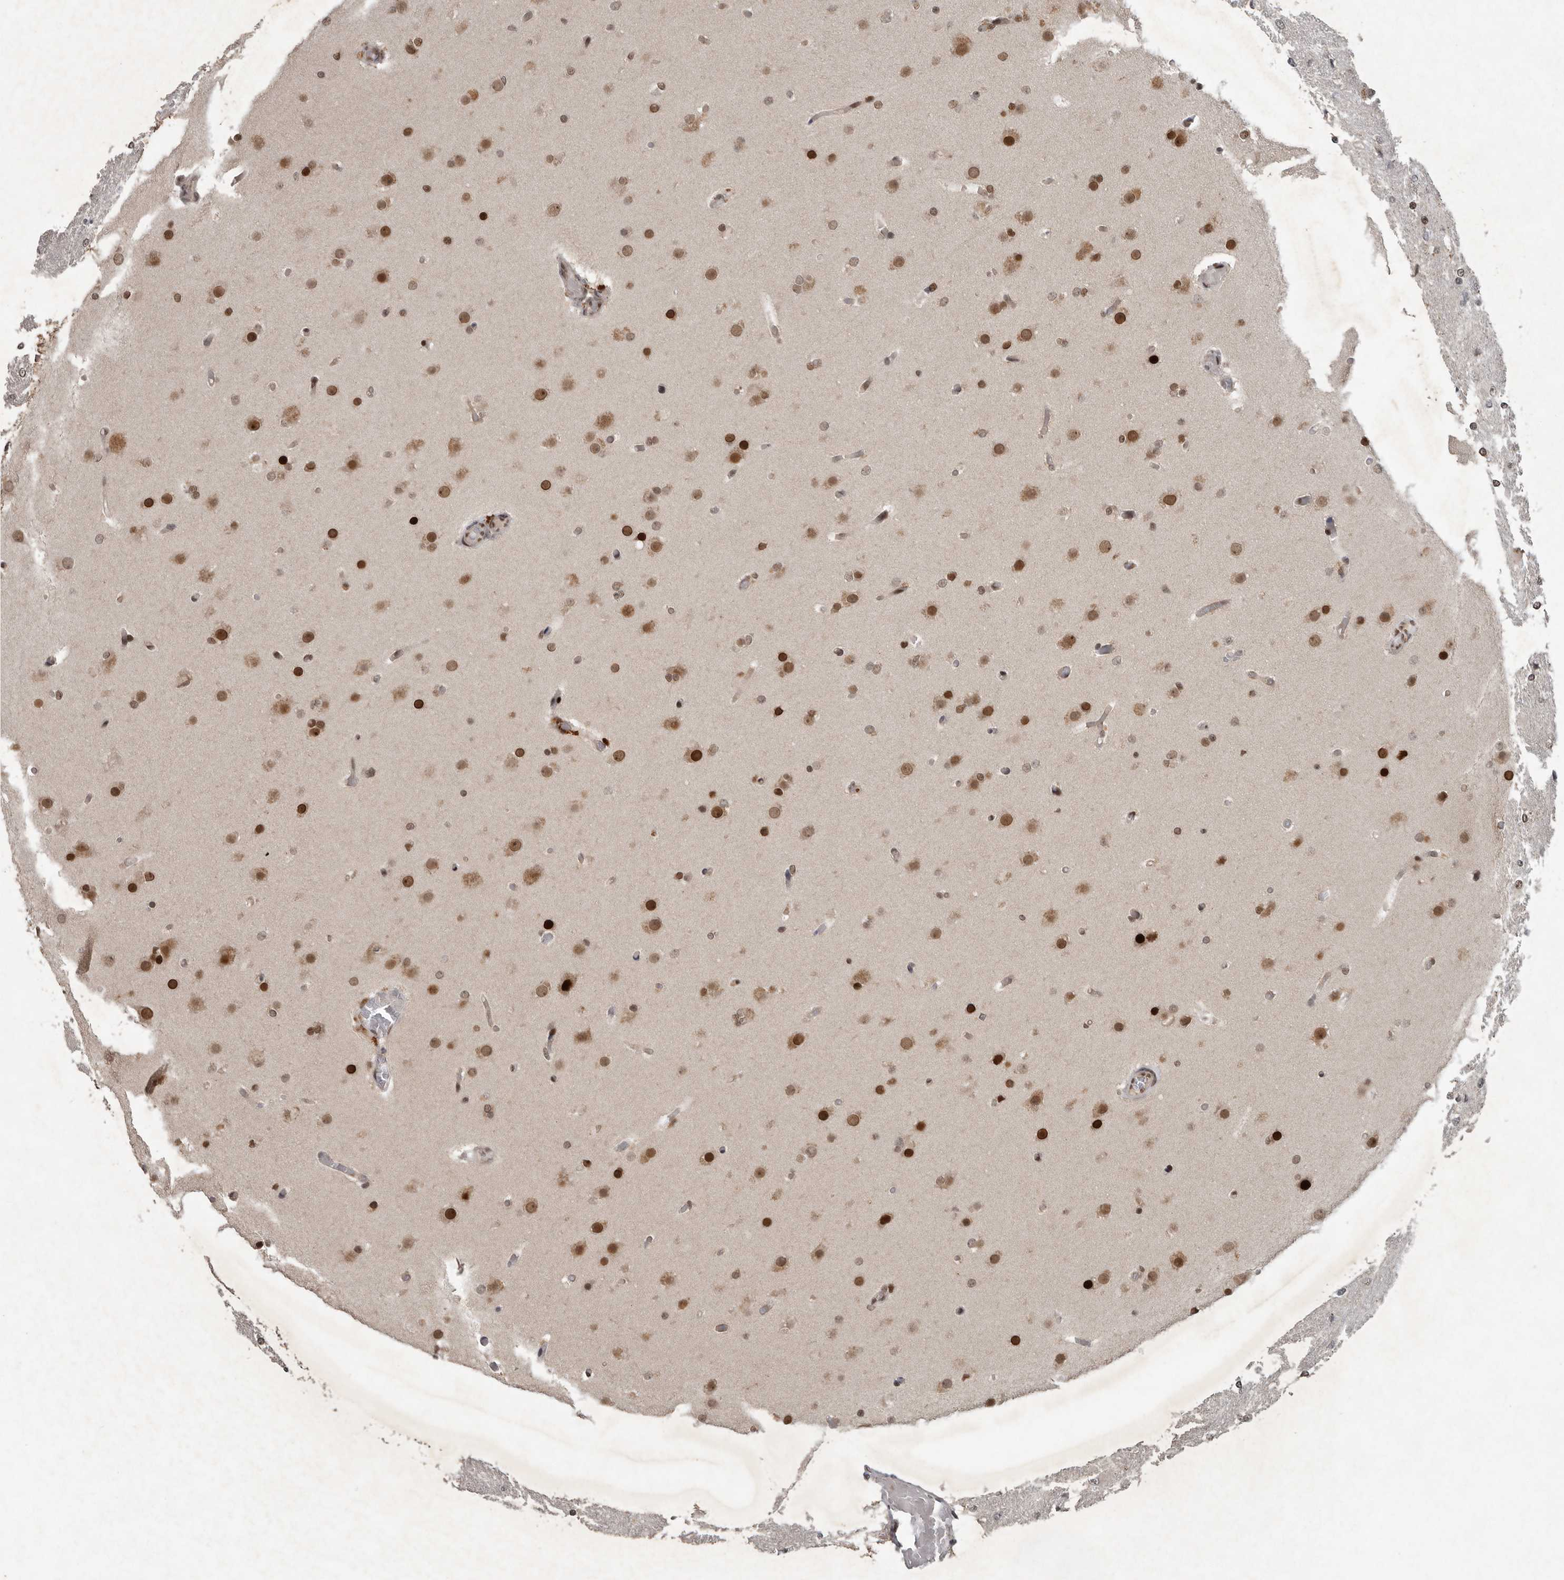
{"staining": {"intensity": "moderate", "quantity": ">75%", "location": "nuclear"}, "tissue": "glioma", "cell_type": "Tumor cells", "image_type": "cancer", "snomed": [{"axis": "morphology", "description": "Glioma, malignant, High grade"}, {"axis": "topography", "description": "Cerebral cortex"}], "caption": "Immunohistochemistry photomicrograph of neoplastic tissue: glioma stained using IHC reveals medium levels of moderate protein expression localized specifically in the nuclear of tumor cells, appearing as a nuclear brown color.", "gene": "CDC27", "patient": {"sex": "female", "age": 36}}